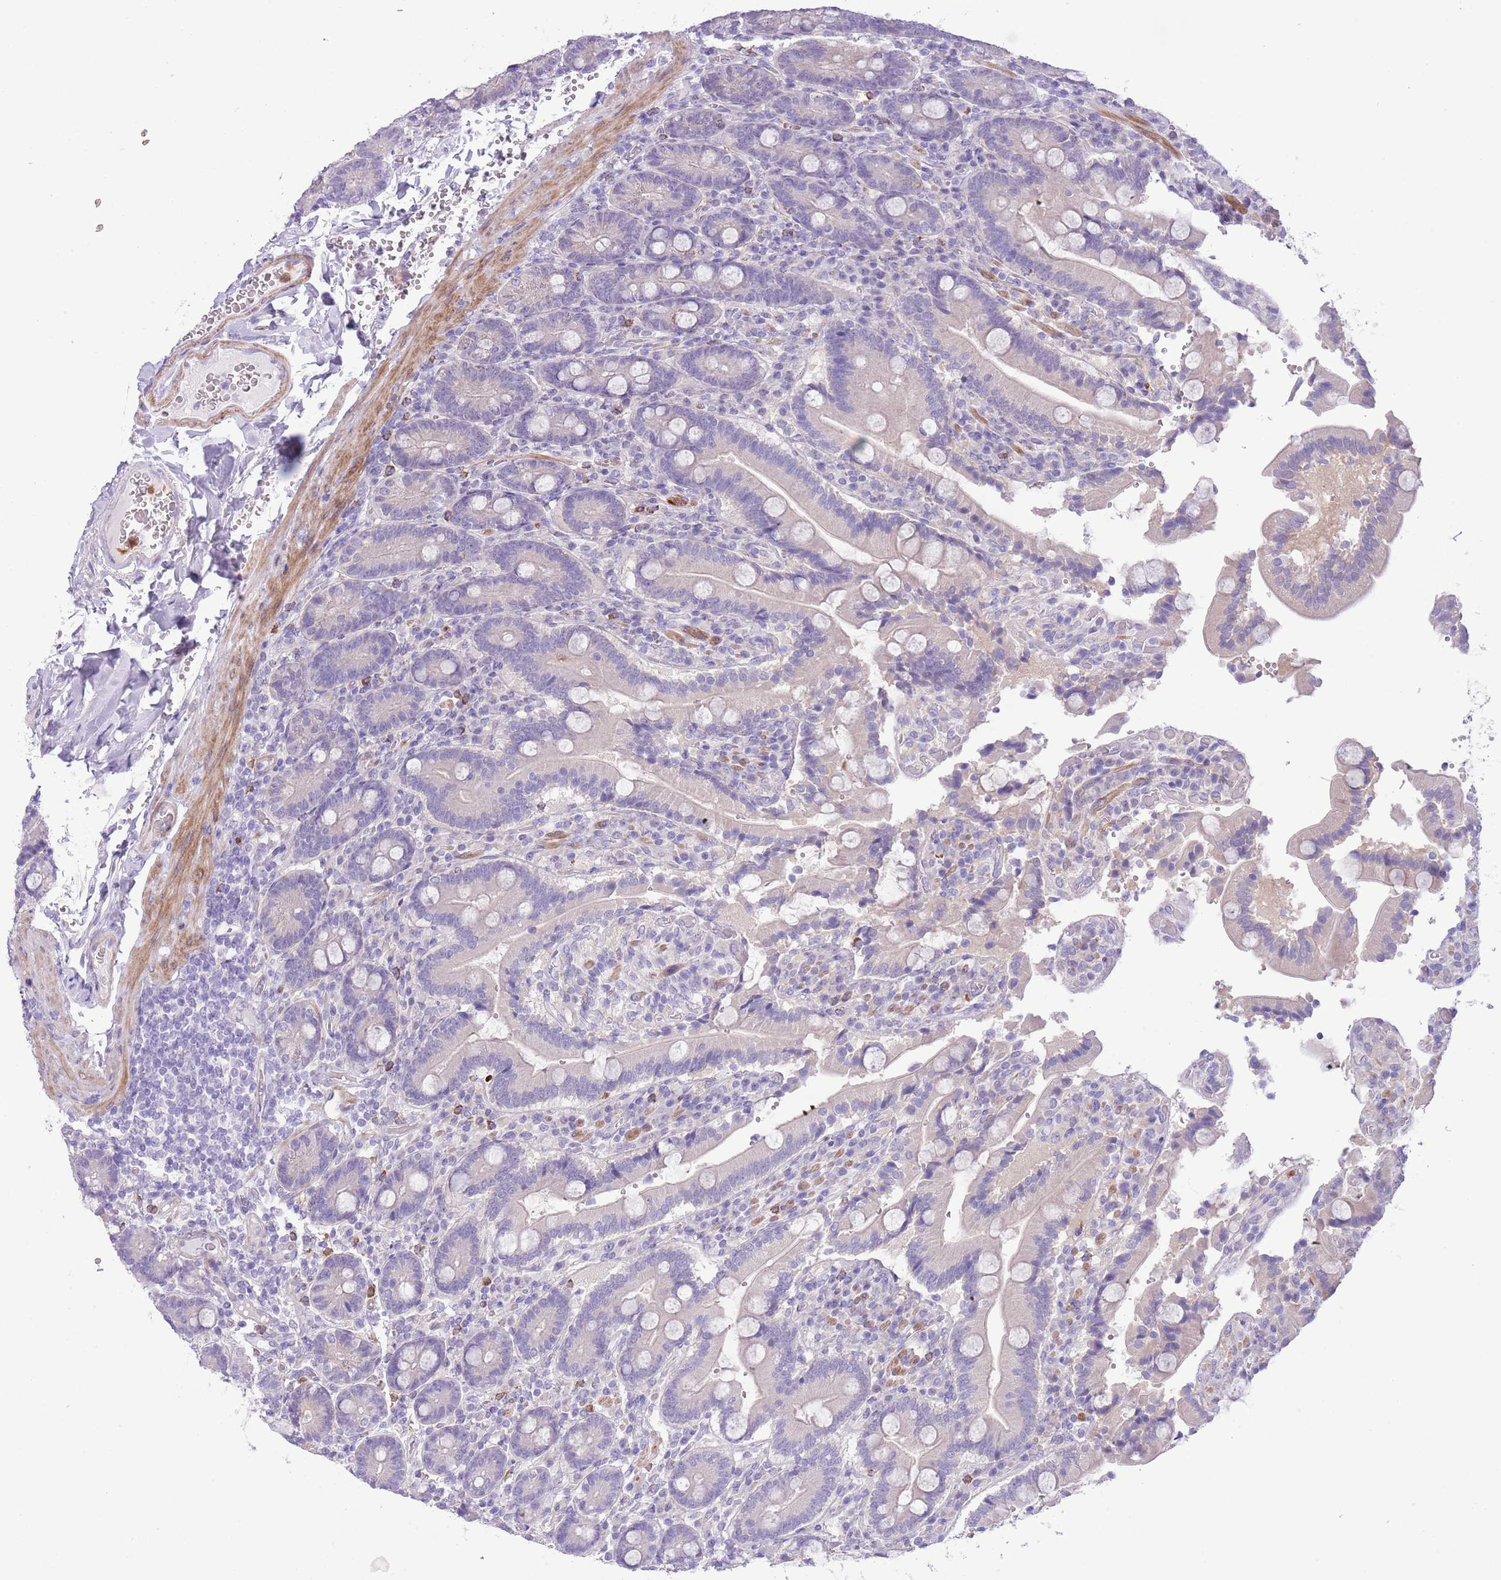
{"staining": {"intensity": "negative", "quantity": "none", "location": "none"}, "tissue": "duodenum", "cell_type": "Glandular cells", "image_type": "normal", "snomed": [{"axis": "morphology", "description": "Normal tissue, NOS"}, {"axis": "topography", "description": "Duodenum"}], "caption": "IHC of benign duodenum shows no expression in glandular cells.", "gene": "OR6M1", "patient": {"sex": "female", "age": 62}}